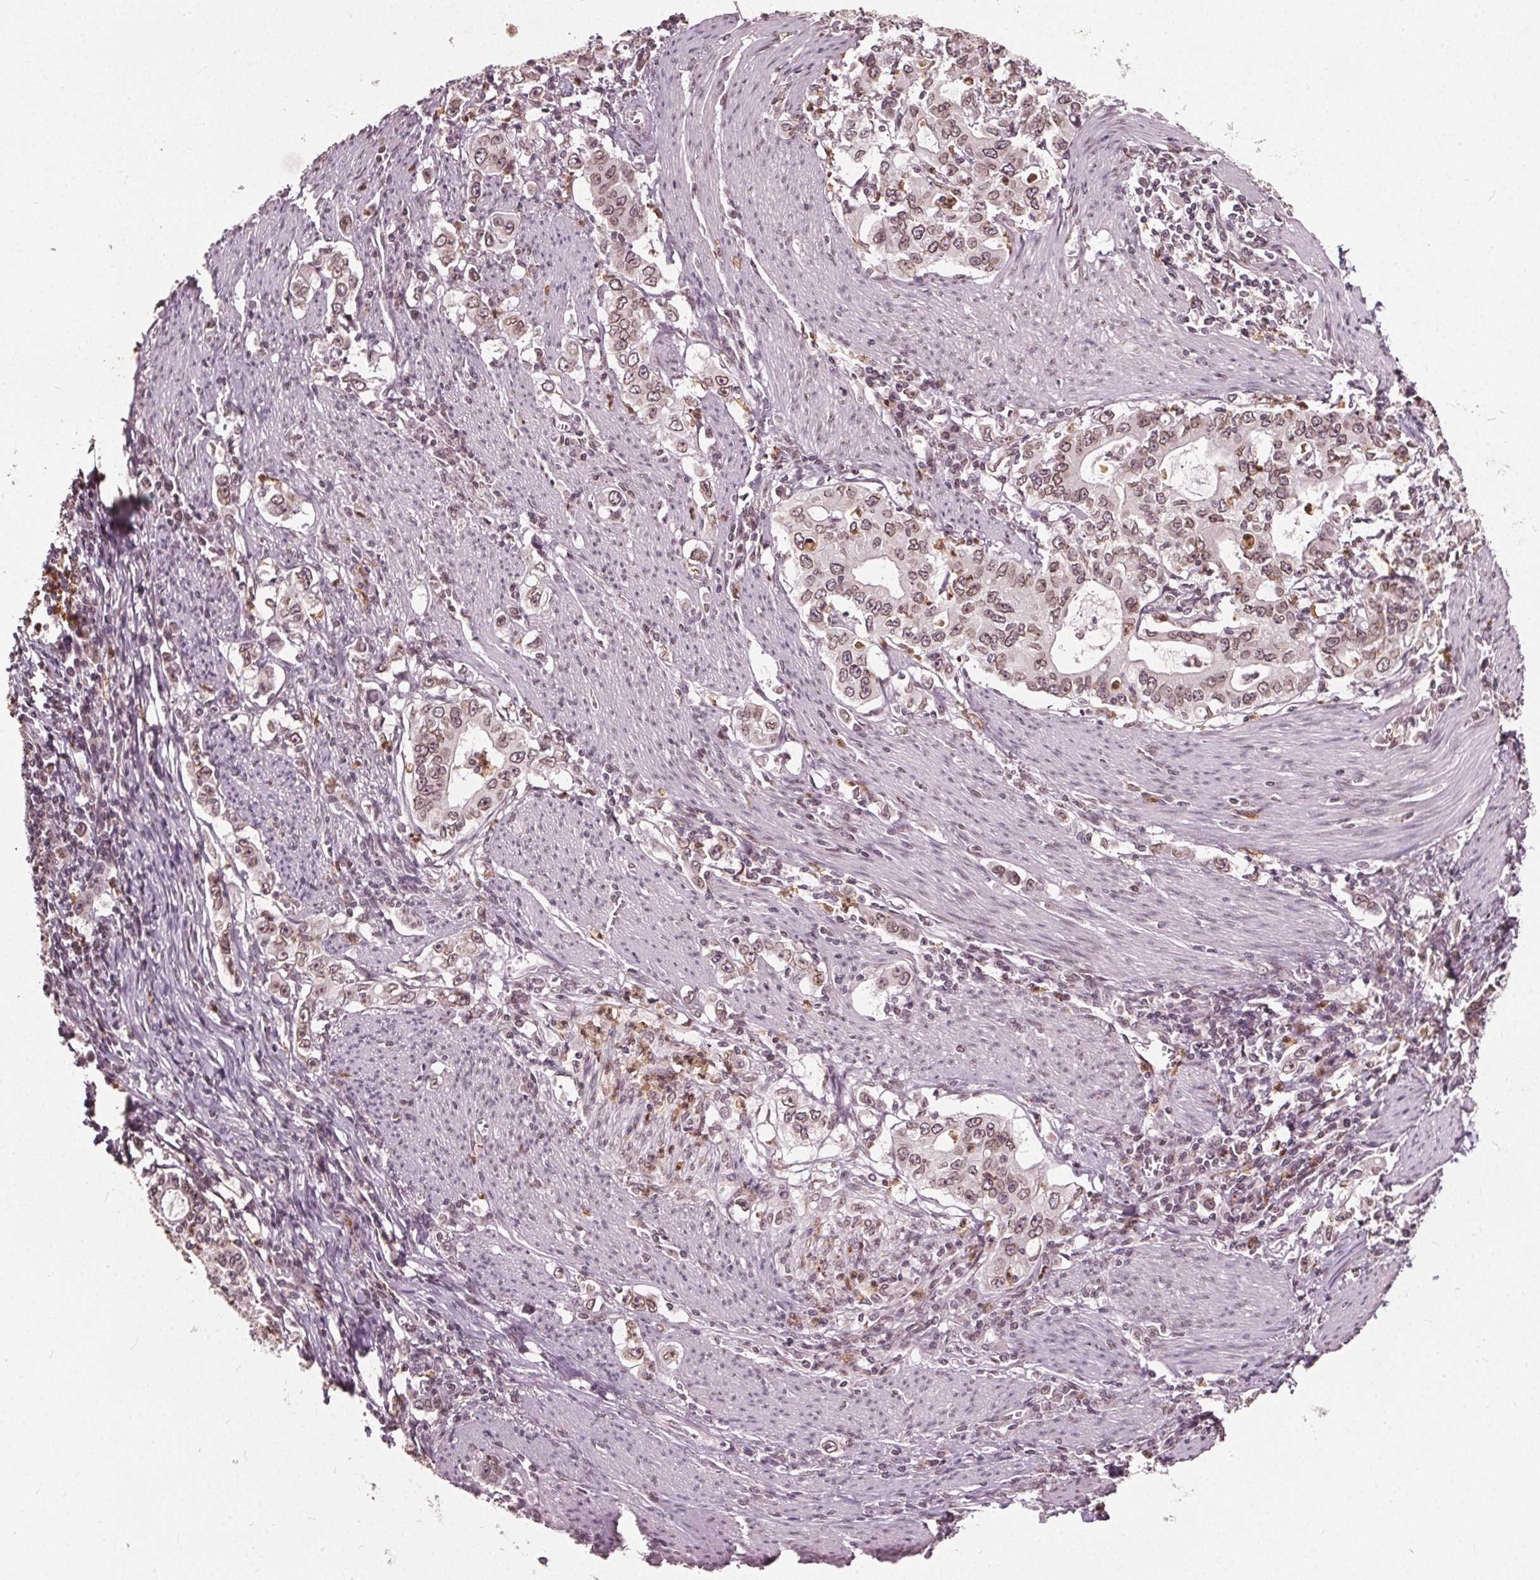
{"staining": {"intensity": "weak", "quantity": "25%-75%", "location": "cytoplasmic/membranous,nuclear"}, "tissue": "stomach cancer", "cell_type": "Tumor cells", "image_type": "cancer", "snomed": [{"axis": "morphology", "description": "Adenocarcinoma, NOS"}, {"axis": "topography", "description": "Stomach, lower"}], "caption": "A photomicrograph of human stomach adenocarcinoma stained for a protein displays weak cytoplasmic/membranous and nuclear brown staining in tumor cells. (brown staining indicates protein expression, while blue staining denotes nuclei).", "gene": "TTC39C", "patient": {"sex": "female", "age": 72}}